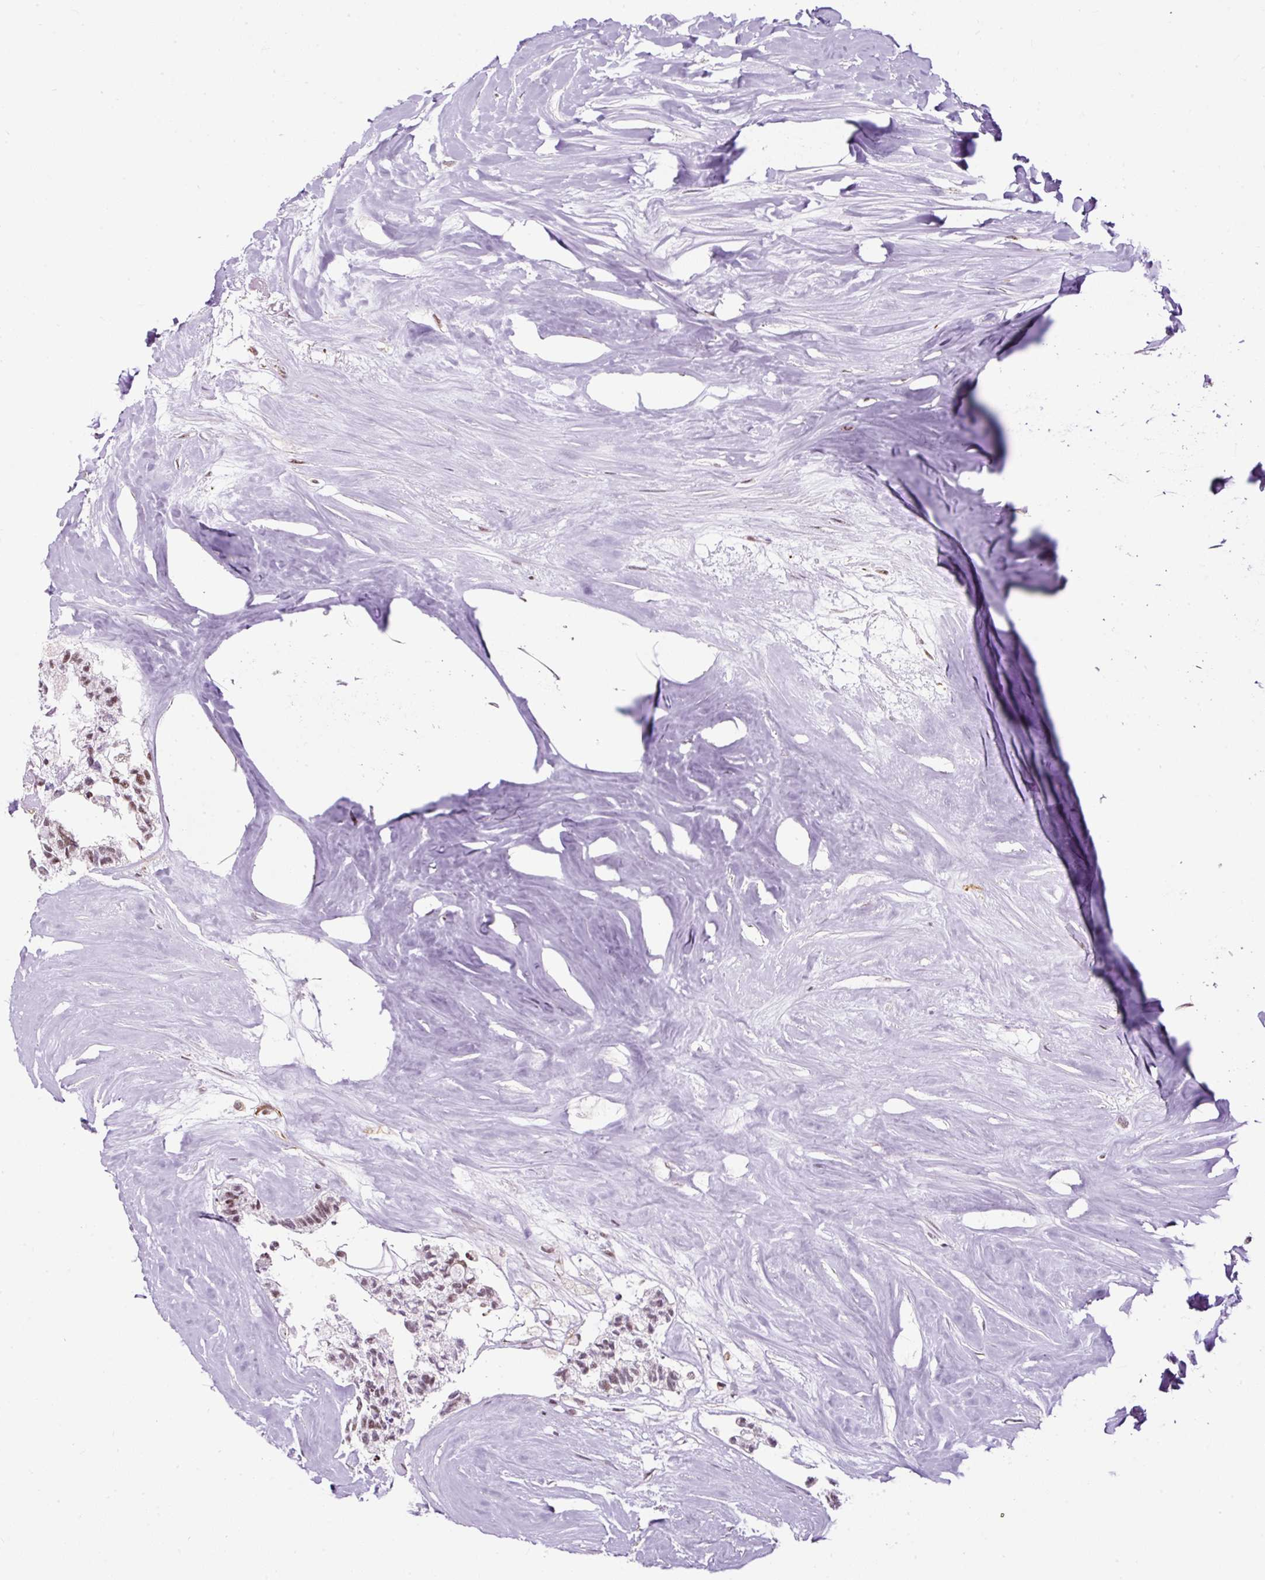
{"staining": {"intensity": "strong", "quantity": ">75%", "location": "nuclear"}, "tissue": "colorectal cancer", "cell_type": "Tumor cells", "image_type": "cancer", "snomed": [{"axis": "morphology", "description": "Adenocarcinoma, NOS"}, {"axis": "topography", "description": "Colon"}, {"axis": "topography", "description": "Rectum"}], "caption": "Strong nuclear protein expression is identified in approximately >75% of tumor cells in colorectal cancer (adenocarcinoma).", "gene": "LUC7L2", "patient": {"sex": "male", "age": 57}}